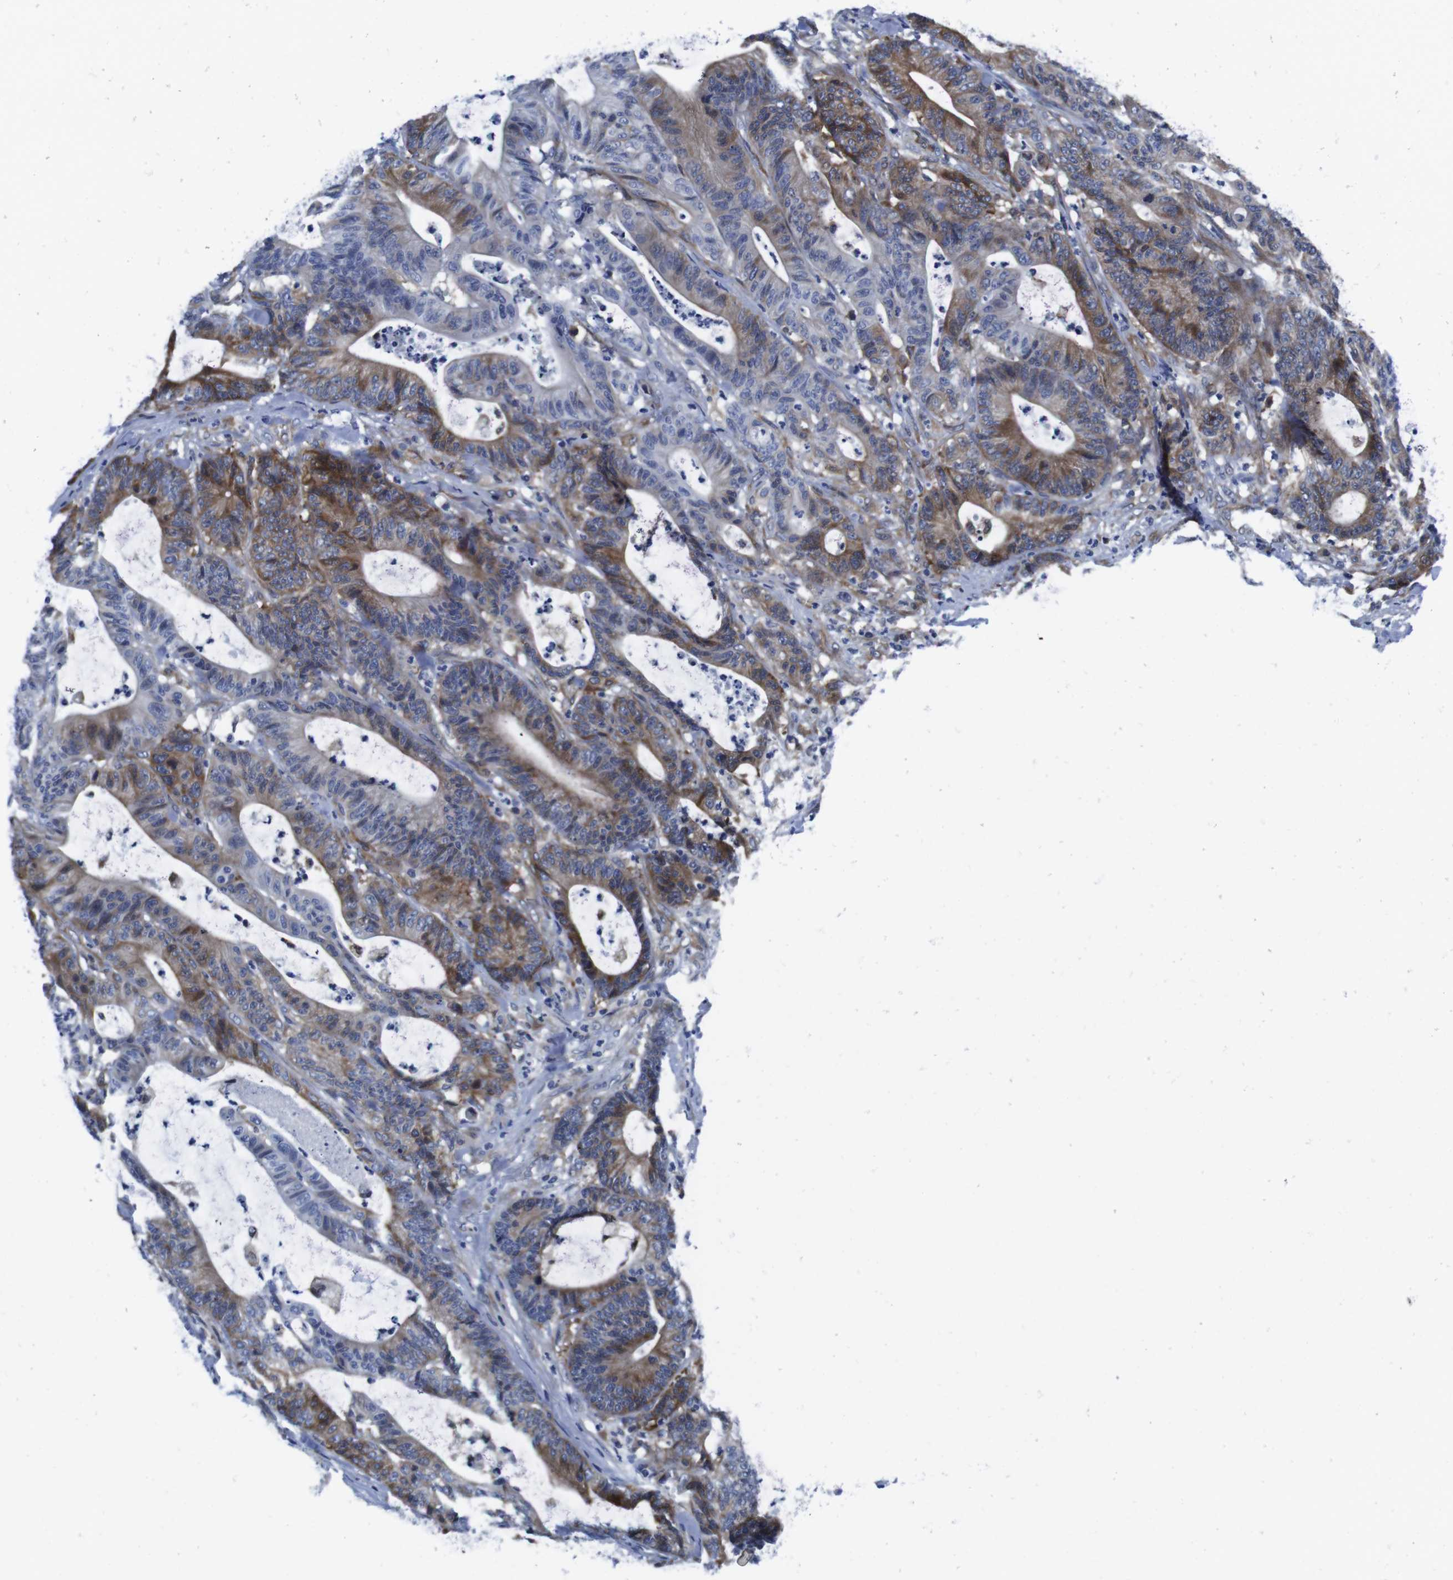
{"staining": {"intensity": "moderate", "quantity": "25%-75%", "location": "cytoplasmic/membranous"}, "tissue": "colorectal cancer", "cell_type": "Tumor cells", "image_type": "cancer", "snomed": [{"axis": "morphology", "description": "Adenocarcinoma, NOS"}, {"axis": "topography", "description": "Colon"}], "caption": "Protein staining by IHC exhibits moderate cytoplasmic/membranous expression in approximately 25%-75% of tumor cells in adenocarcinoma (colorectal). The staining is performed using DAB brown chromogen to label protein expression. The nuclei are counter-stained blue using hematoxylin.", "gene": "EIF4A1", "patient": {"sex": "female", "age": 84}}